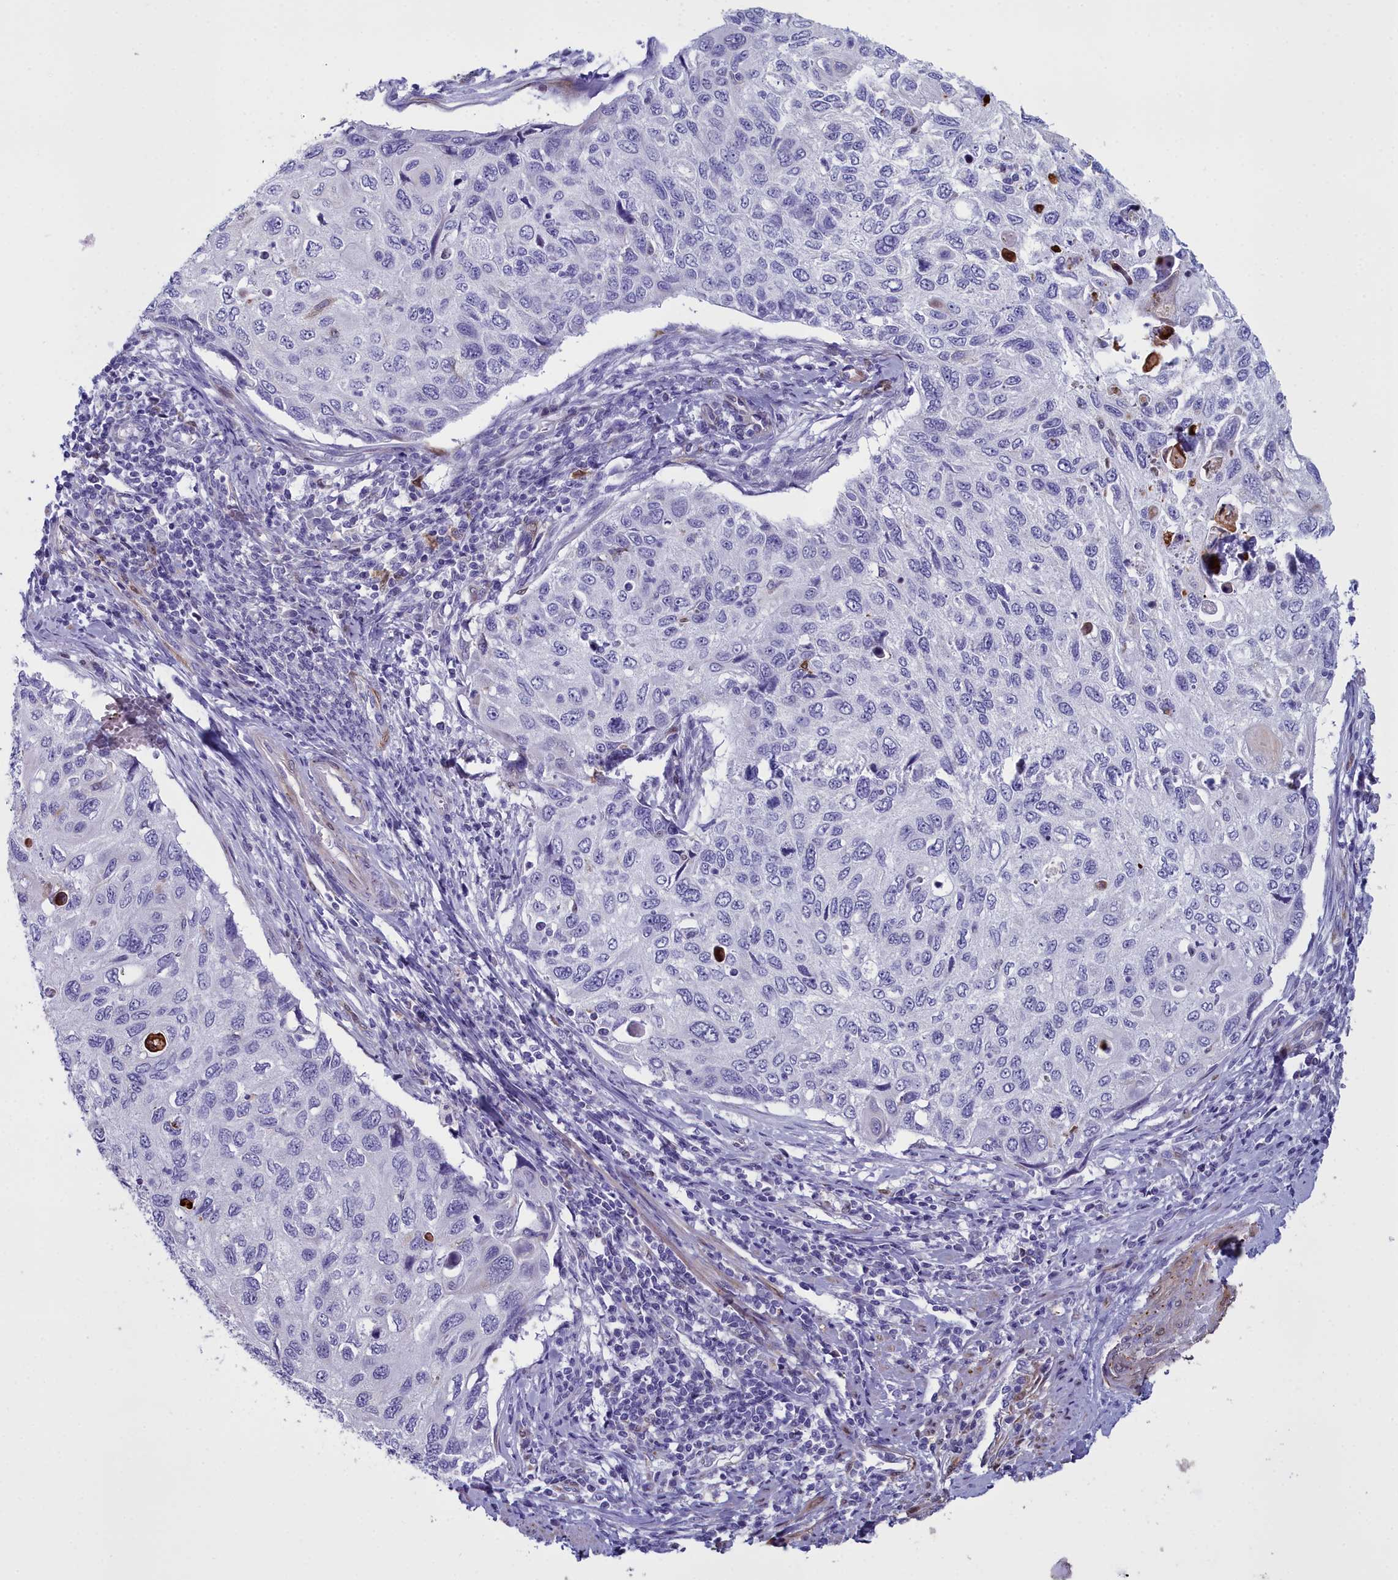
{"staining": {"intensity": "negative", "quantity": "none", "location": "none"}, "tissue": "cervical cancer", "cell_type": "Tumor cells", "image_type": "cancer", "snomed": [{"axis": "morphology", "description": "Squamous cell carcinoma, NOS"}, {"axis": "topography", "description": "Cervix"}], "caption": "Immunohistochemistry (IHC) of human cervical squamous cell carcinoma displays no staining in tumor cells. Nuclei are stained in blue.", "gene": "PPP1R14A", "patient": {"sex": "female", "age": 70}}